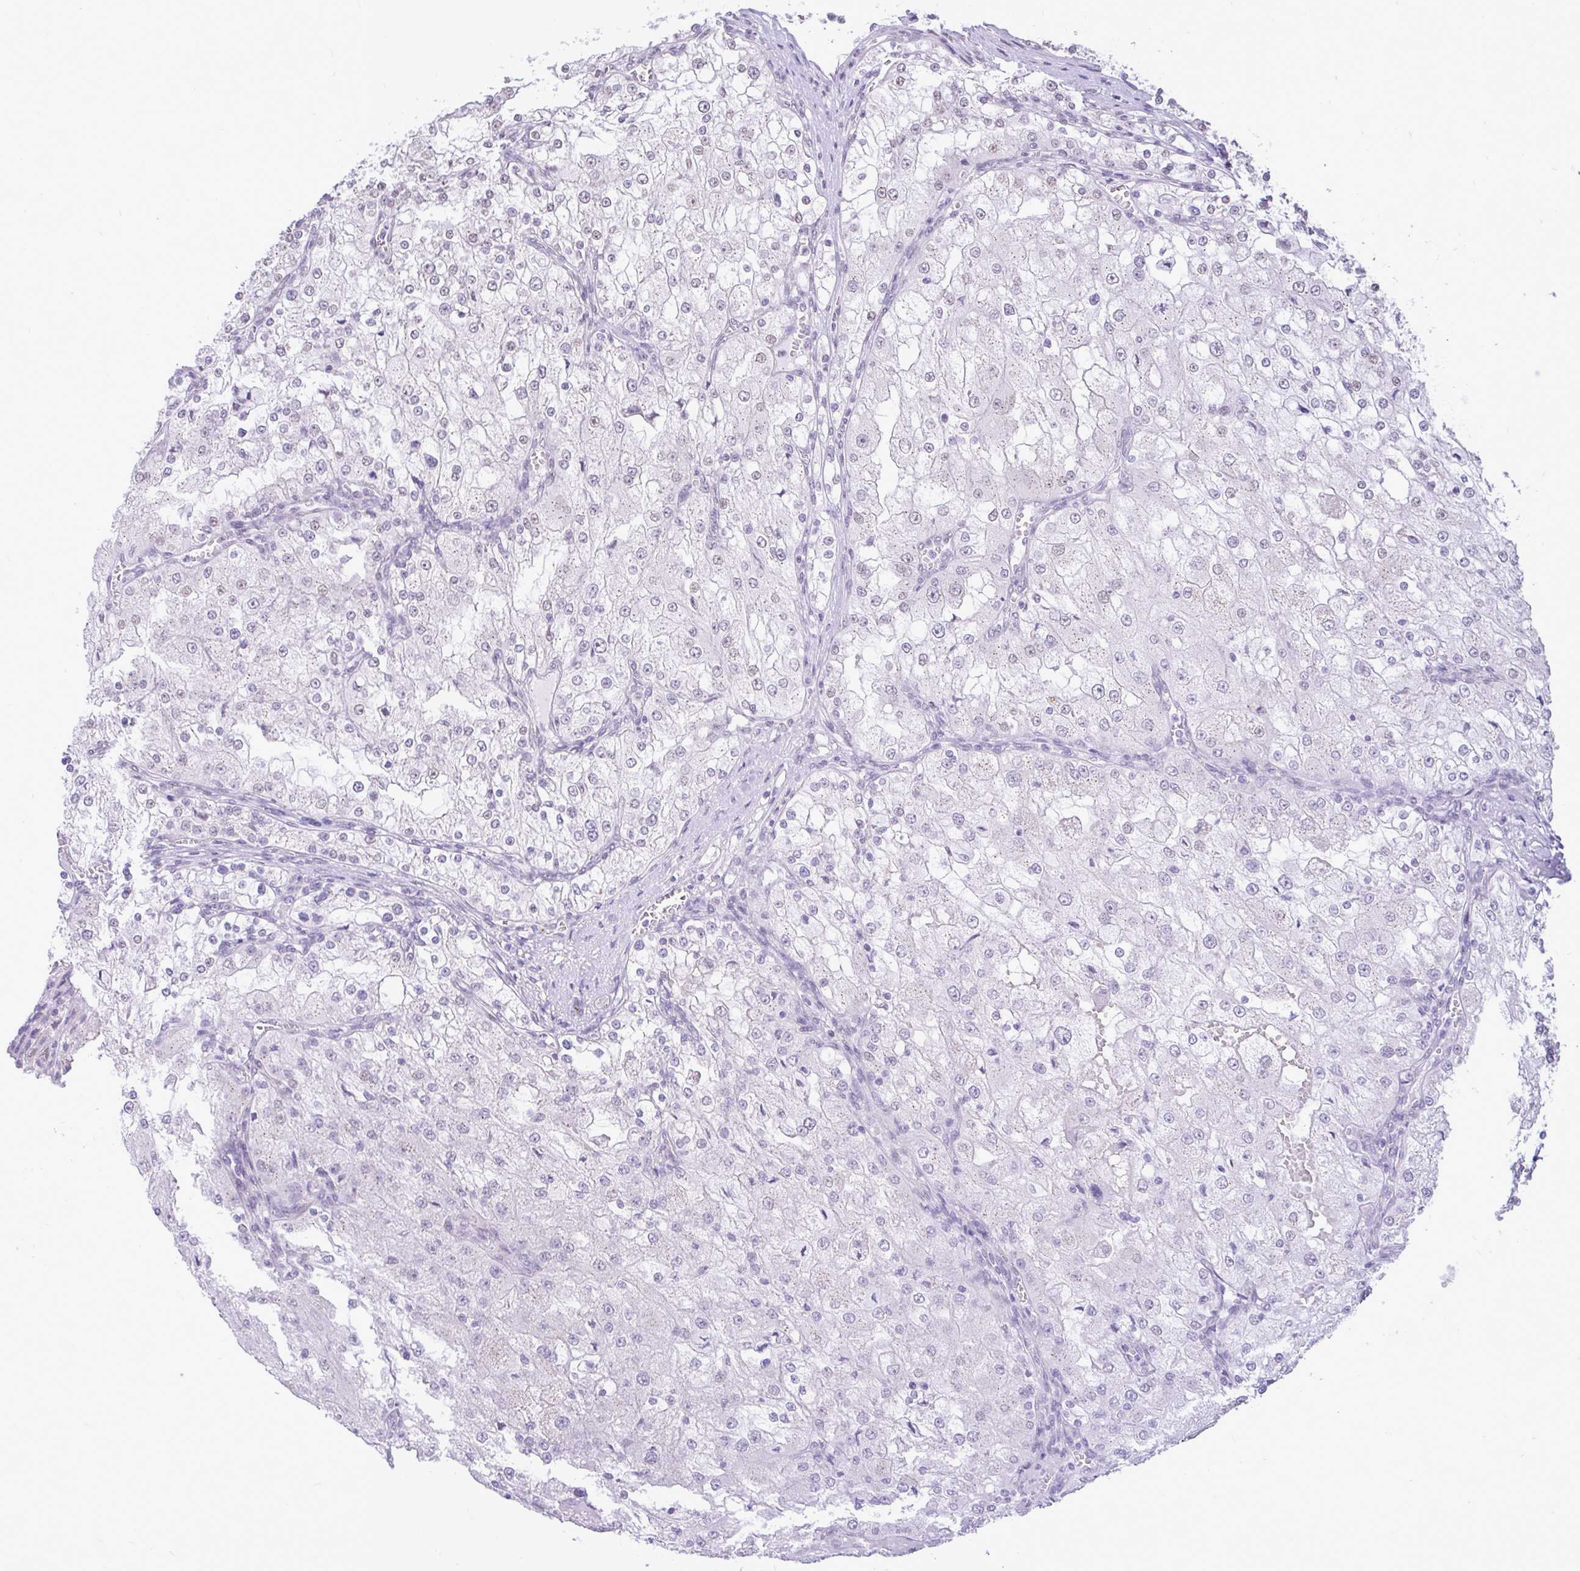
{"staining": {"intensity": "negative", "quantity": "none", "location": "none"}, "tissue": "renal cancer", "cell_type": "Tumor cells", "image_type": "cancer", "snomed": [{"axis": "morphology", "description": "Adenocarcinoma, NOS"}, {"axis": "topography", "description": "Kidney"}], "caption": "A photomicrograph of renal cancer (adenocarcinoma) stained for a protein shows no brown staining in tumor cells.", "gene": "REEP1", "patient": {"sex": "female", "age": 74}}